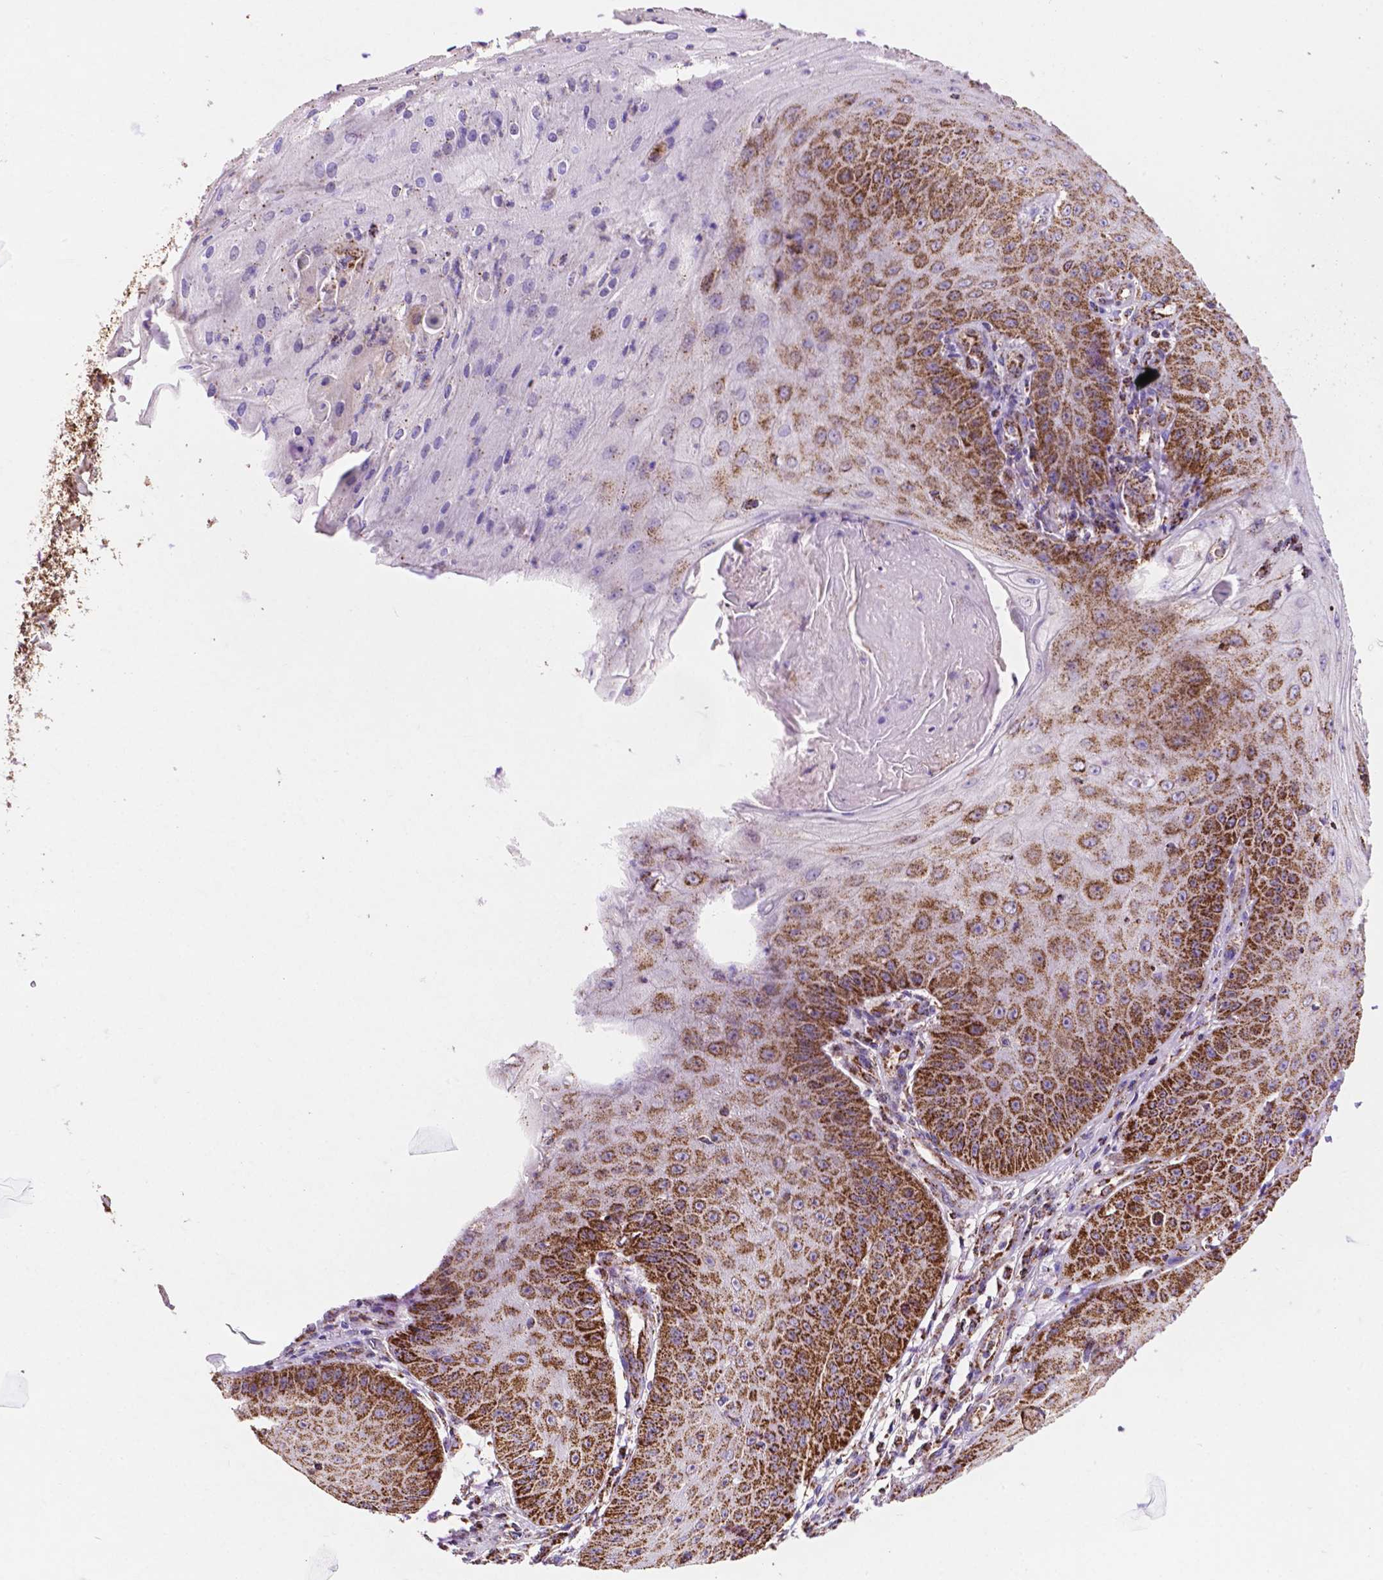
{"staining": {"intensity": "strong", "quantity": ">75%", "location": "cytoplasmic/membranous"}, "tissue": "skin cancer", "cell_type": "Tumor cells", "image_type": "cancer", "snomed": [{"axis": "morphology", "description": "Squamous cell carcinoma, NOS"}, {"axis": "topography", "description": "Skin"}], "caption": "Immunohistochemical staining of skin squamous cell carcinoma reveals strong cytoplasmic/membranous protein staining in approximately >75% of tumor cells. Using DAB (brown) and hematoxylin (blue) stains, captured at high magnification using brightfield microscopy.", "gene": "HSPD1", "patient": {"sex": "male", "age": 70}}